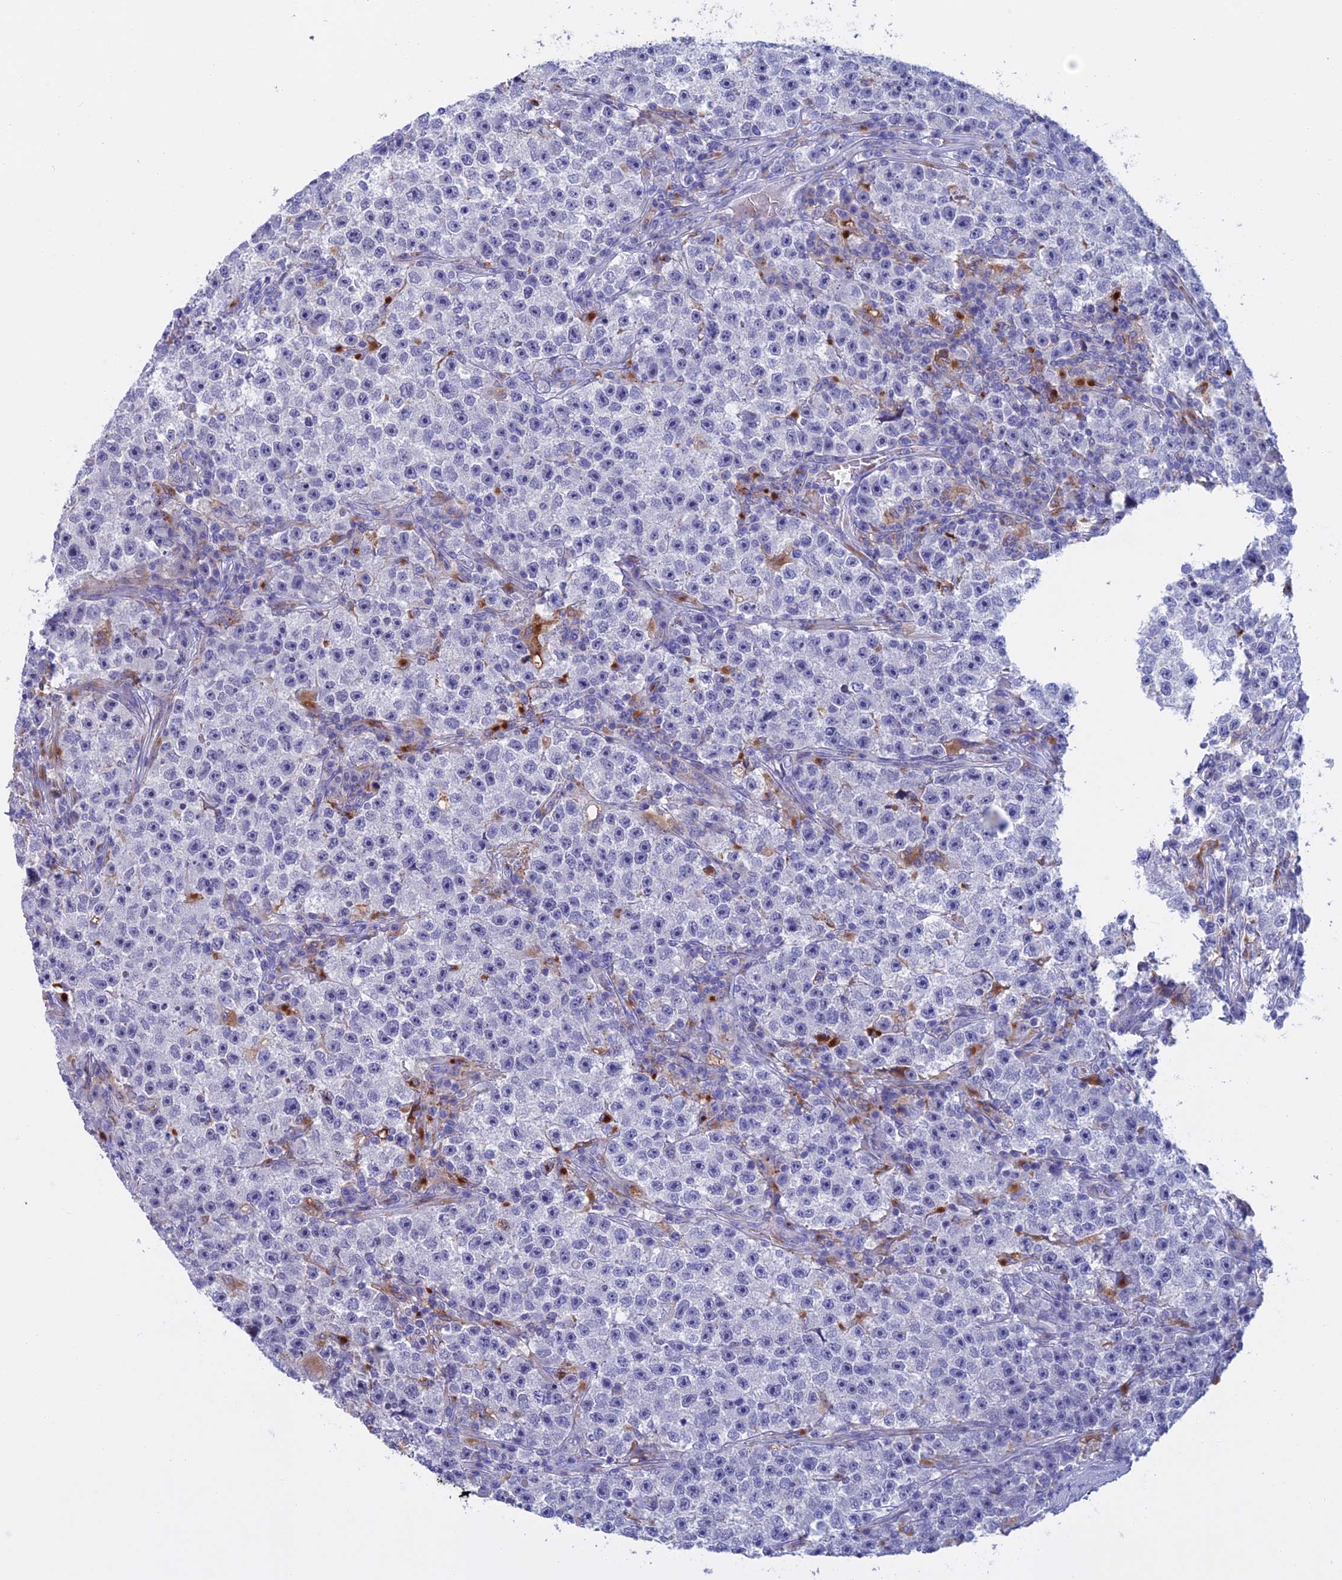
{"staining": {"intensity": "negative", "quantity": "none", "location": "none"}, "tissue": "testis cancer", "cell_type": "Tumor cells", "image_type": "cancer", "snomed": [{"axis": "morphology", "description": "Seminoma, NOS"}, {"axis": "topography", "description": "Testis"}], "caption": "Tumor cells are negative for brown protein staining in seminoma (testis).", "gene": "SLC2A6", "patient": {"sex": "male", "age": 22}}